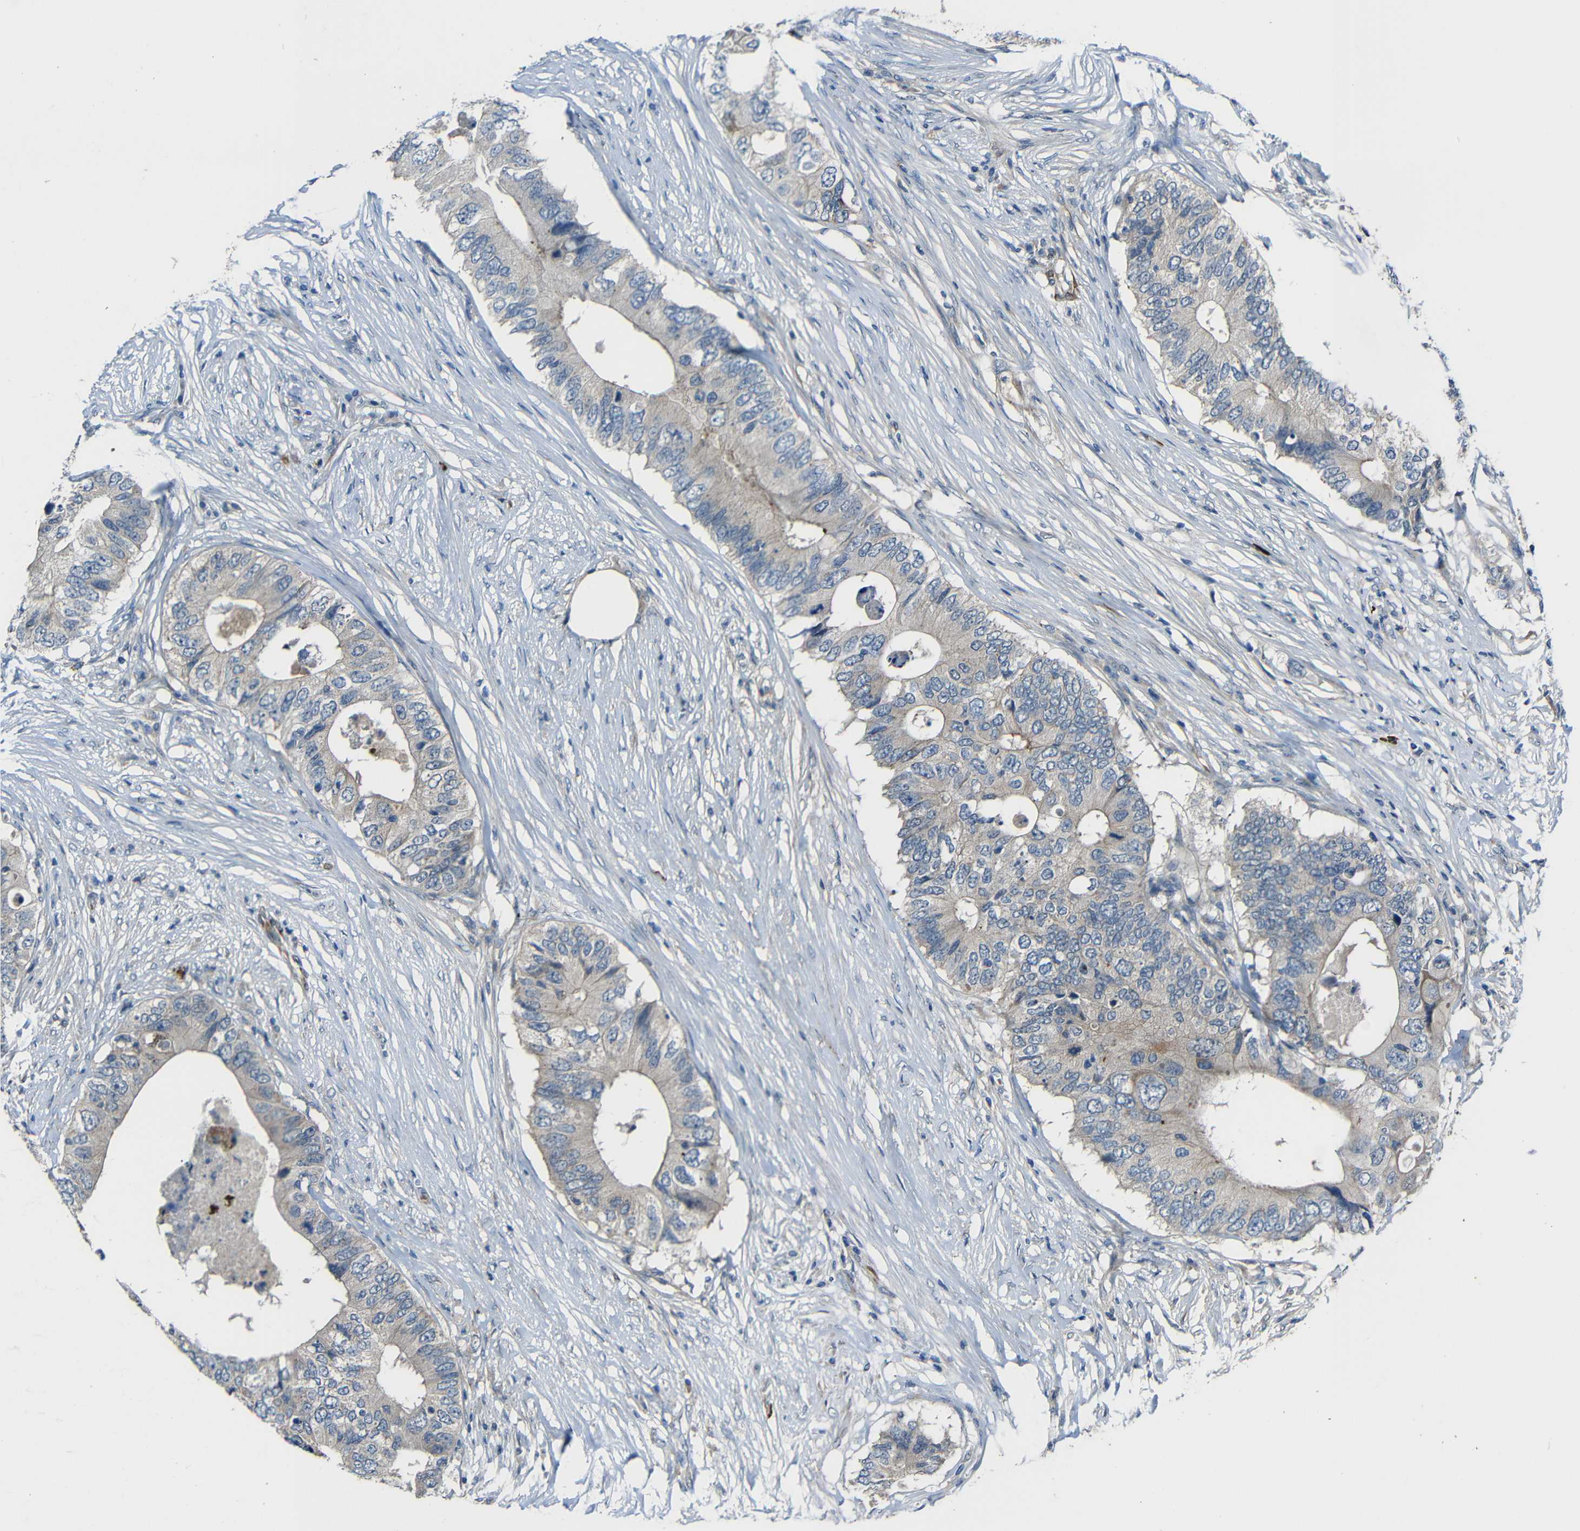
{"staining": {"intensity": "weak", "quantity": ">75%", "location": "cytoplasmic/membranous"}, "tissue": "colorectal cancer", "cell_type": "Tumor cells", "image_type": "cancer", "snomed": [{"axis": "morphology", "description": "Adenocarcinoma, NOS"}, {"axis": "topography", "description": "Colon"}], "caption": "An immunohistochemistry photomicrograph of neoplastic tissue is shown. Protein staining in brown highlights weak cytoplasmic/membranous positivity in colorectal cancer (adenocarcinoma) within tumor cells. The staining was performed using DAB (3,3'-diaminobenzidine) to visualize the protein expression in brown, while the nuclei were stained in blue with hematoxylin (Magnification: 20x).", "gene": "DCLK1", "patient": {"sex": "male", "age": 71}}